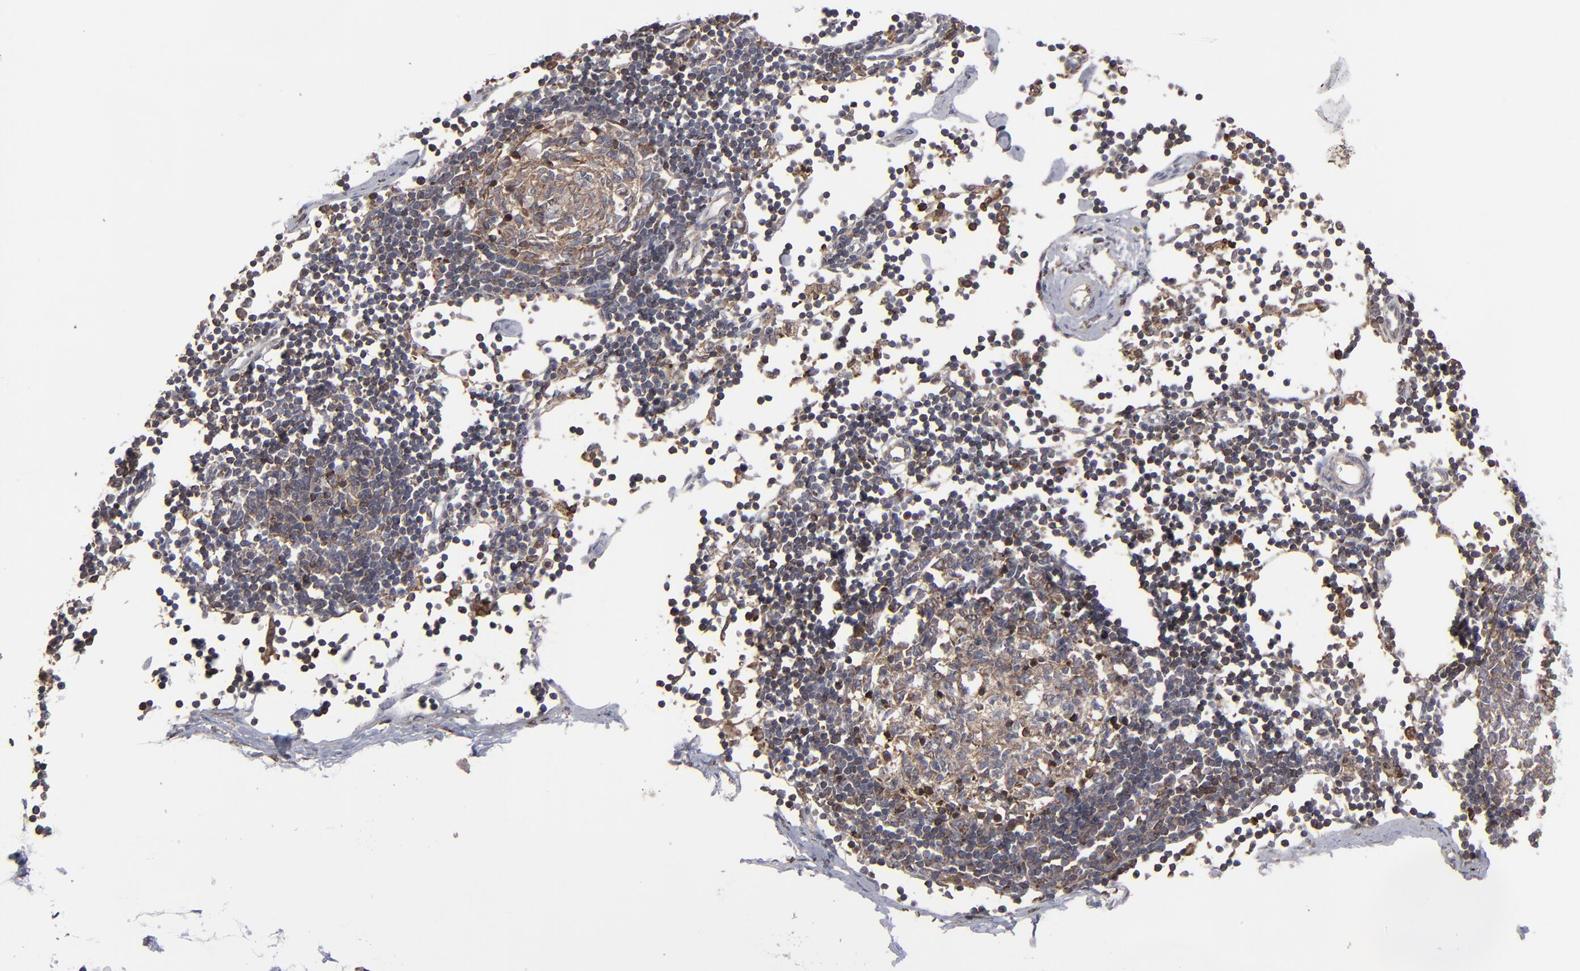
{"staining": {"intensity": "negative", "quantity": "none", "location": "none"}, "tissue": "adipose tissue", "cell_type": "Adipocytes", "image_type": "normal", "snomed": [{"axis": "morphology", "description": "Normal tissue, NOS"}, {"axis": "morphology", "description": "Adenocarcinoma, NOS"}, {"axis": "topography", "description": "Colon"}, {"axis": "topography", "description": "Peripheral nerve tissue"}], "caption": "Benign adipose tissue was stained to show a protein in brown. There is no significant positivity in adipocytes. (DAB immunohistochemistry with hematoxylin counter stain).", "gene": "KIAA2026", "patient": {"sex": "male", "age": 14}}